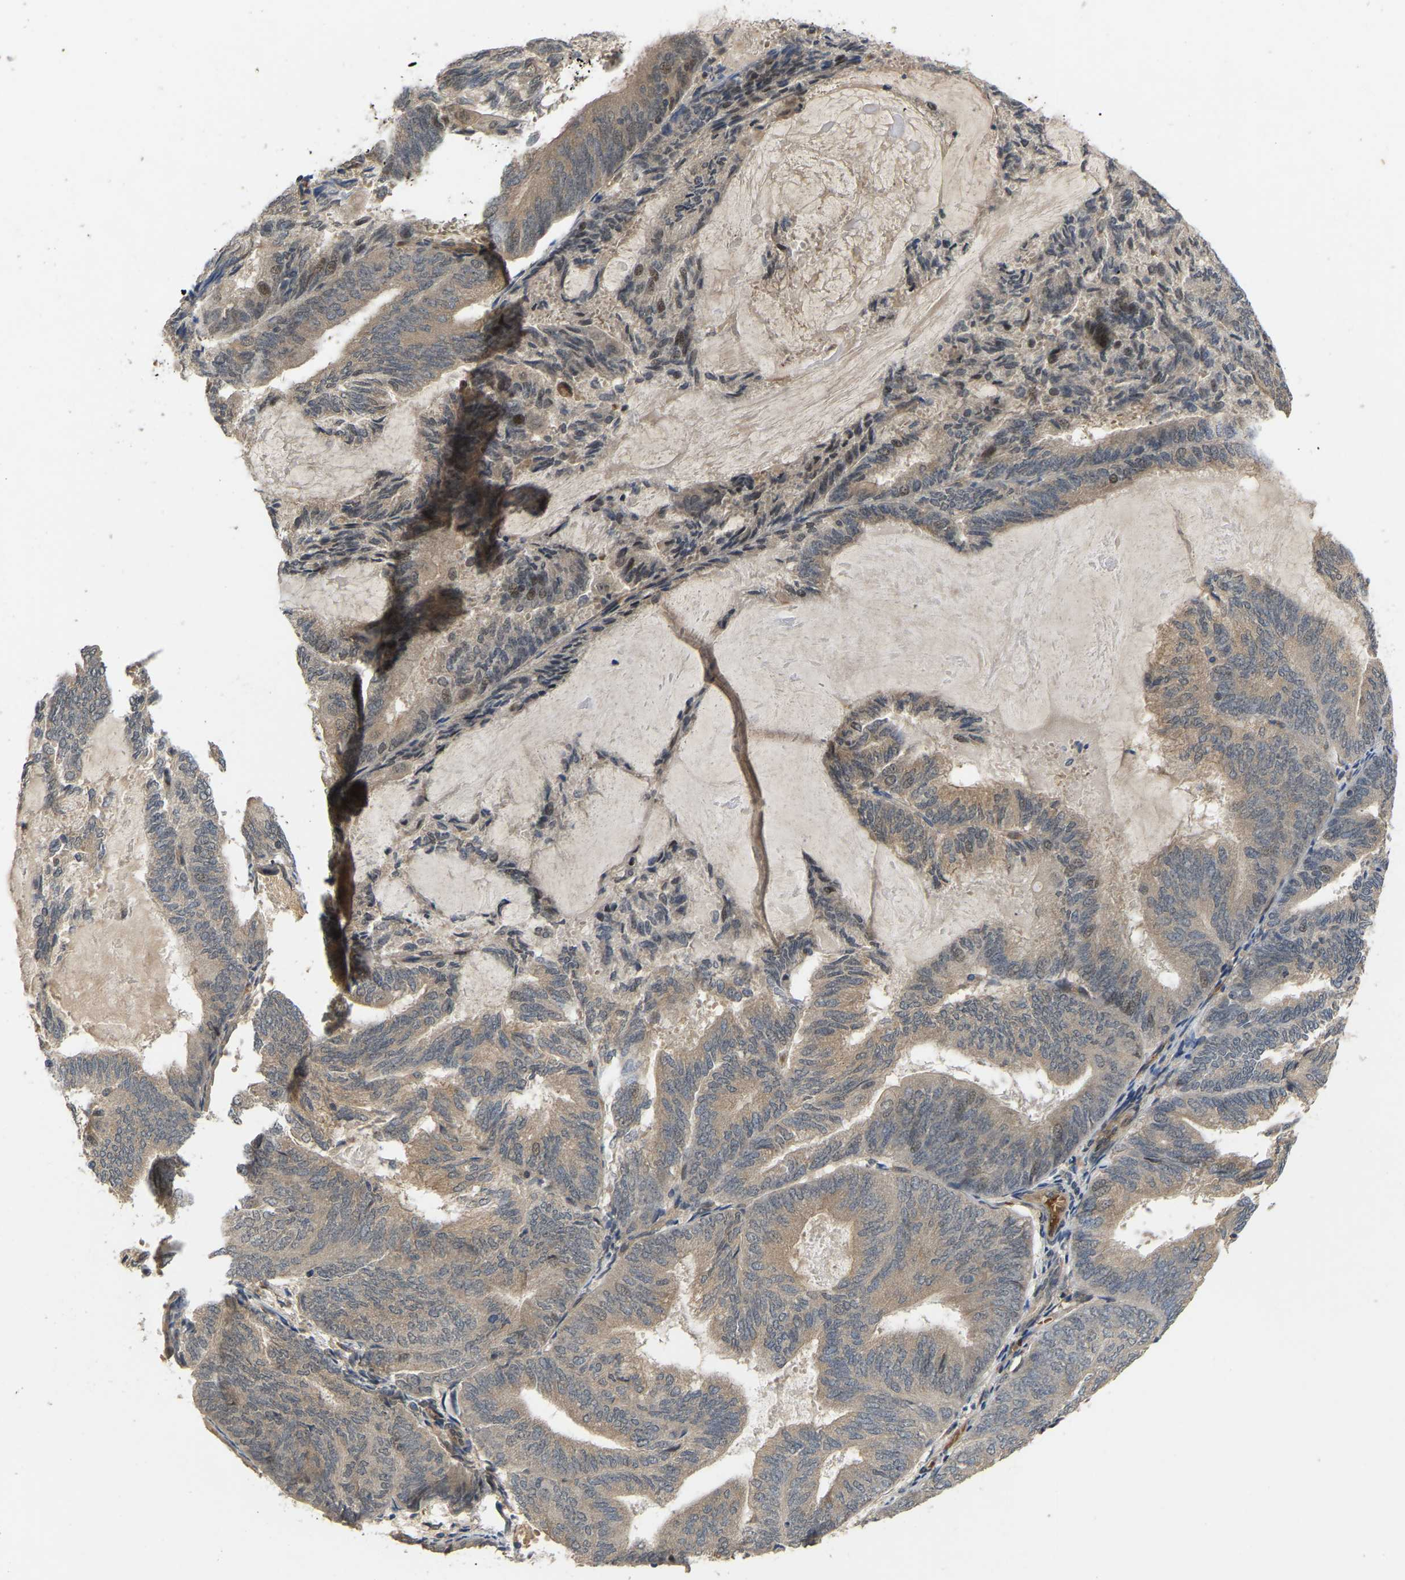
{"staining": {"intensity": "weak", "quantity": "25%-75%", "location": "cytoplasmic/membranous,nuclear"}, "tissue": "endometrial cancer", "cell_type": "Tumor cells", "image_type": "cancer", "snomed": [{"axis": "morphology", "description": "Adenocarcinoma, NOS"}, {"axis": "topography", "description": "Endometrium"}], "caption": "Protein expression analysis of endometrial cancer (adenocarcinoma) demonstrates weak cytoplasmic/membranous and nuclear staining in about 25%-75% of tumor cells.", "gene": "LIMK2", "patient": {"sex": "female", "age": 81}}